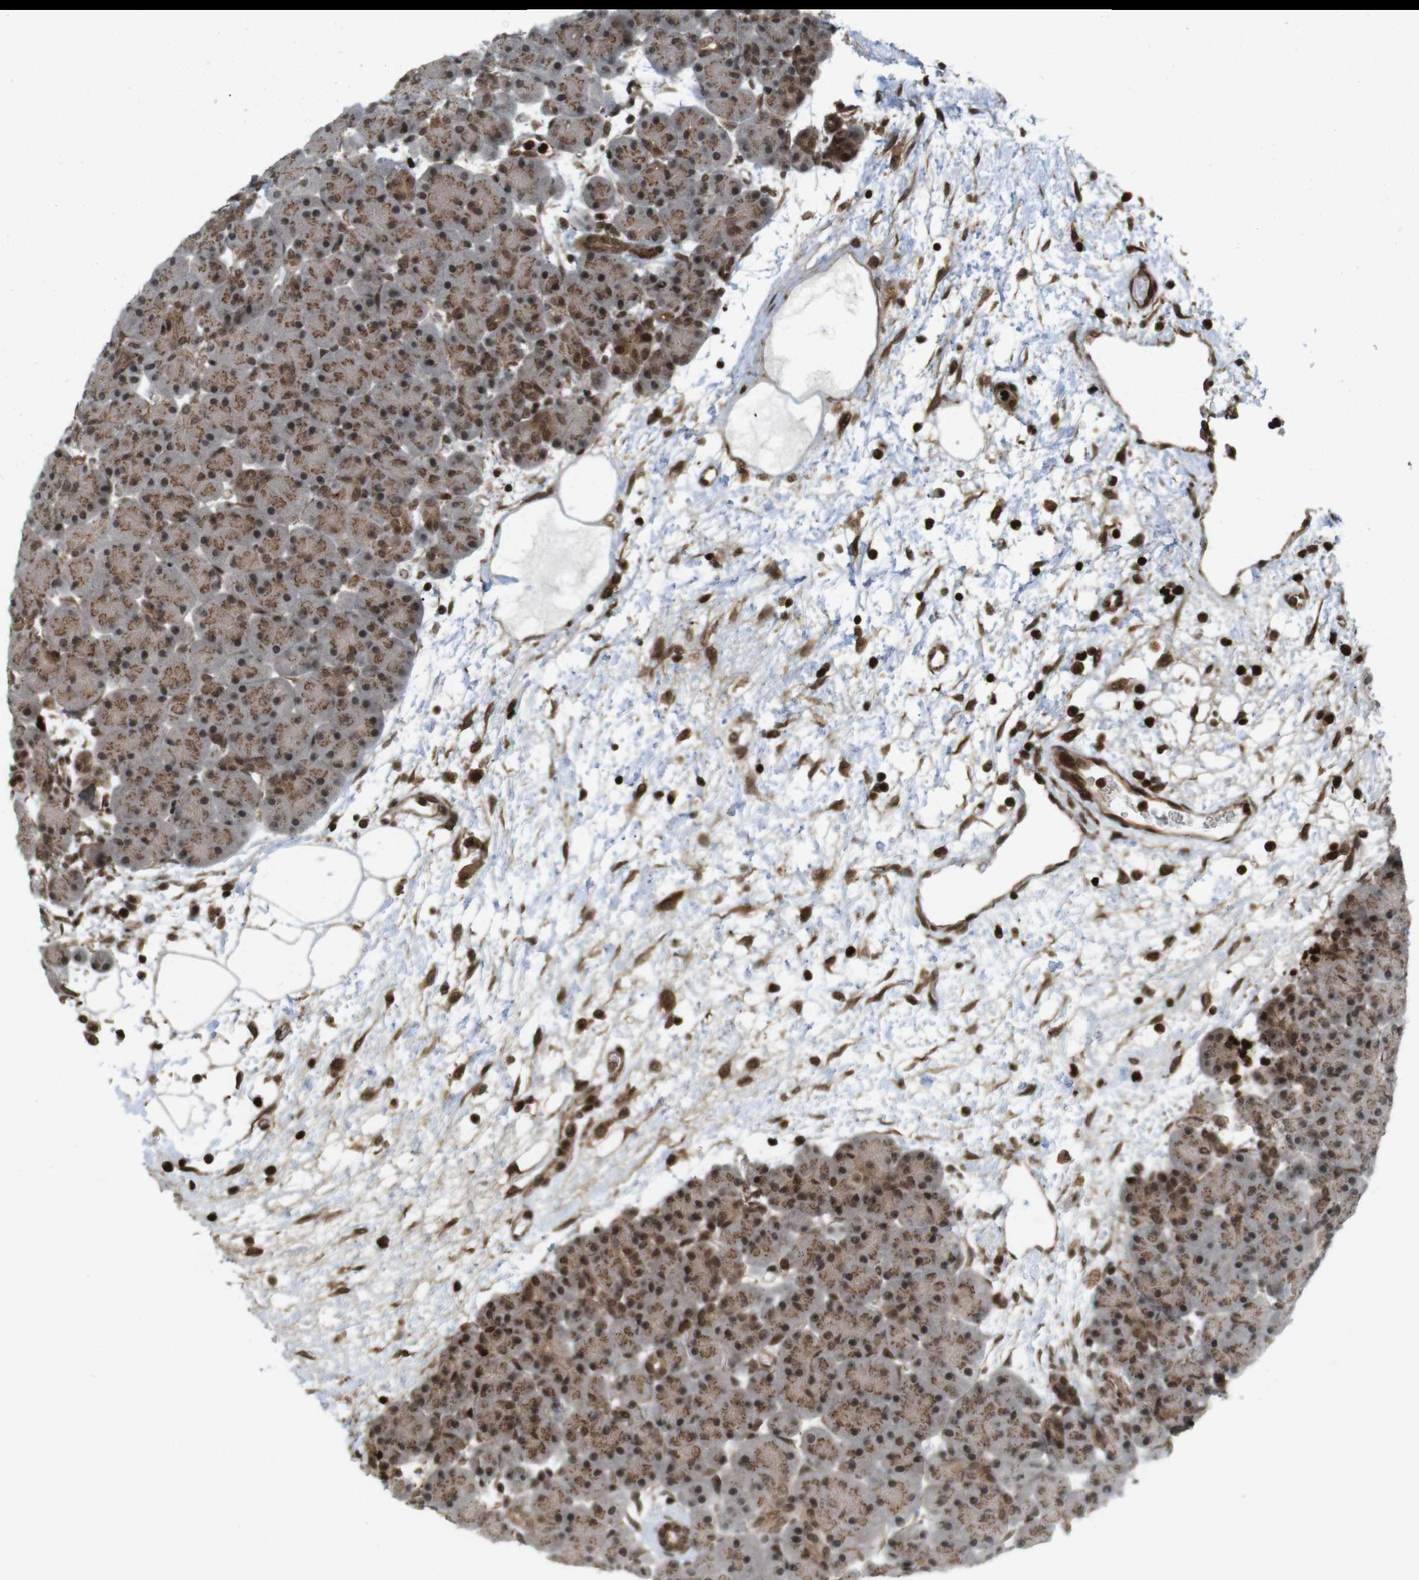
{"staining": {"intensity": "moderate", "quantity": ">75%", "location": "cytoplasmic/membranous,nuclear"}, "tissue": "pancreas", "cell_type": "Exocrine glandular cells", "image_type": "normal", "snomed": [{"axis": "morphology", "description": "Normal tissue, NOS"}, {"axis": "topography", "description": "Pancreas"}], "caption": "Immunohistochemical staining of unremarkable pancreas reveals moderate cytoplasmic/membranous,nuclear protein expression in approximately >75% of exocrine glandular cells. The protein is stained brown, and the nuclei are stained in blue (DAB (3,3'-diaminobenzidine) IHC with brightfield microscopy, high magnification).", "gene": "SP2", "patient": {"sex": "male", "age": 66}}